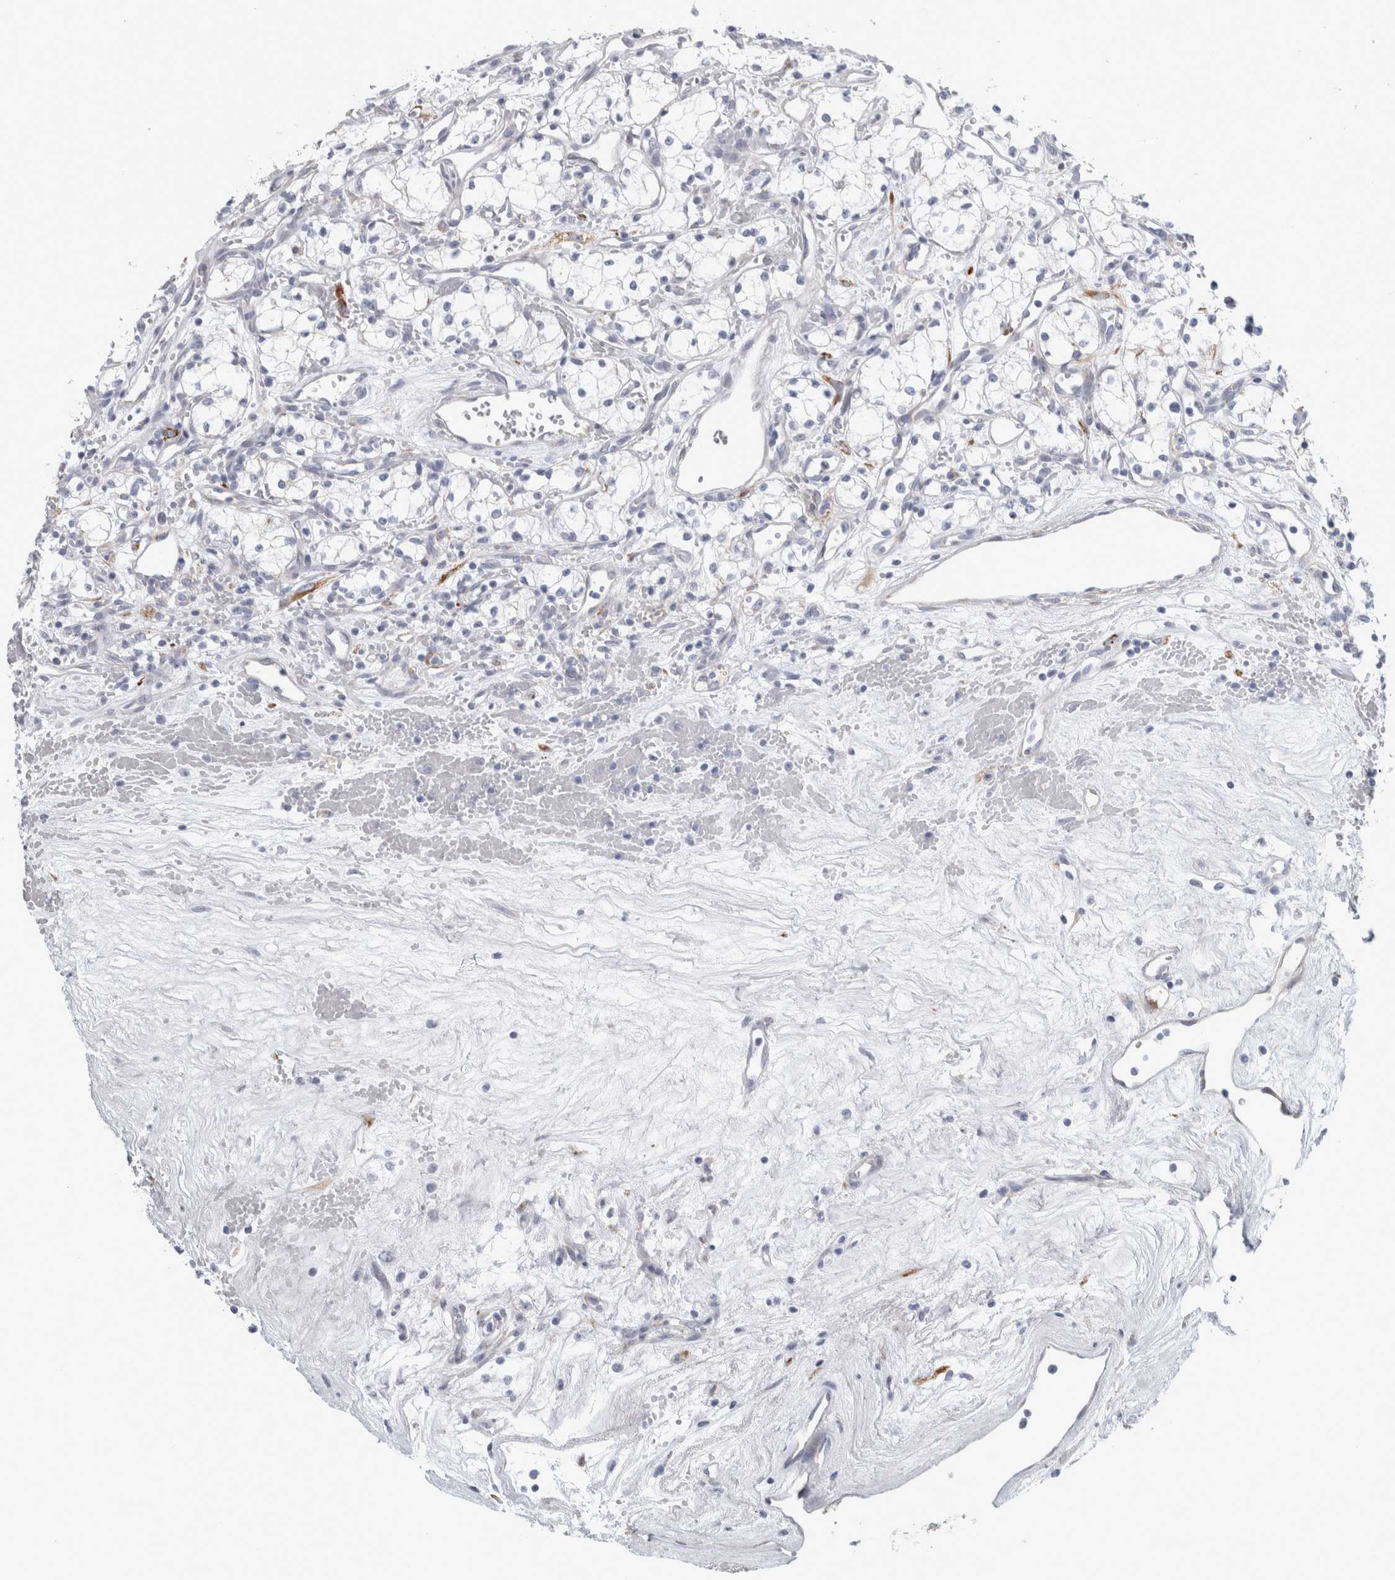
{"staining": {"intensity": "negative", "quantity": "none", "location": "none"}, "tissue": "renal cancer", "cell_type": "Tumor cells", "image_type": "cancer", "snomed": [{"axis": "morphology", "description": "Adenocarcinoma, NOS"}, {"axis": "topography", "description": "Kidney"}], "caption": "Immunohistochemistry (IHC) of human adenocarcinoma (renal) reveals no staining in tumor cells. (Immunohistochemistry, brightfield microscopy, high magnification).", "gene": "B3GNT3", "patient": {"sex": "male", "age": 59}}